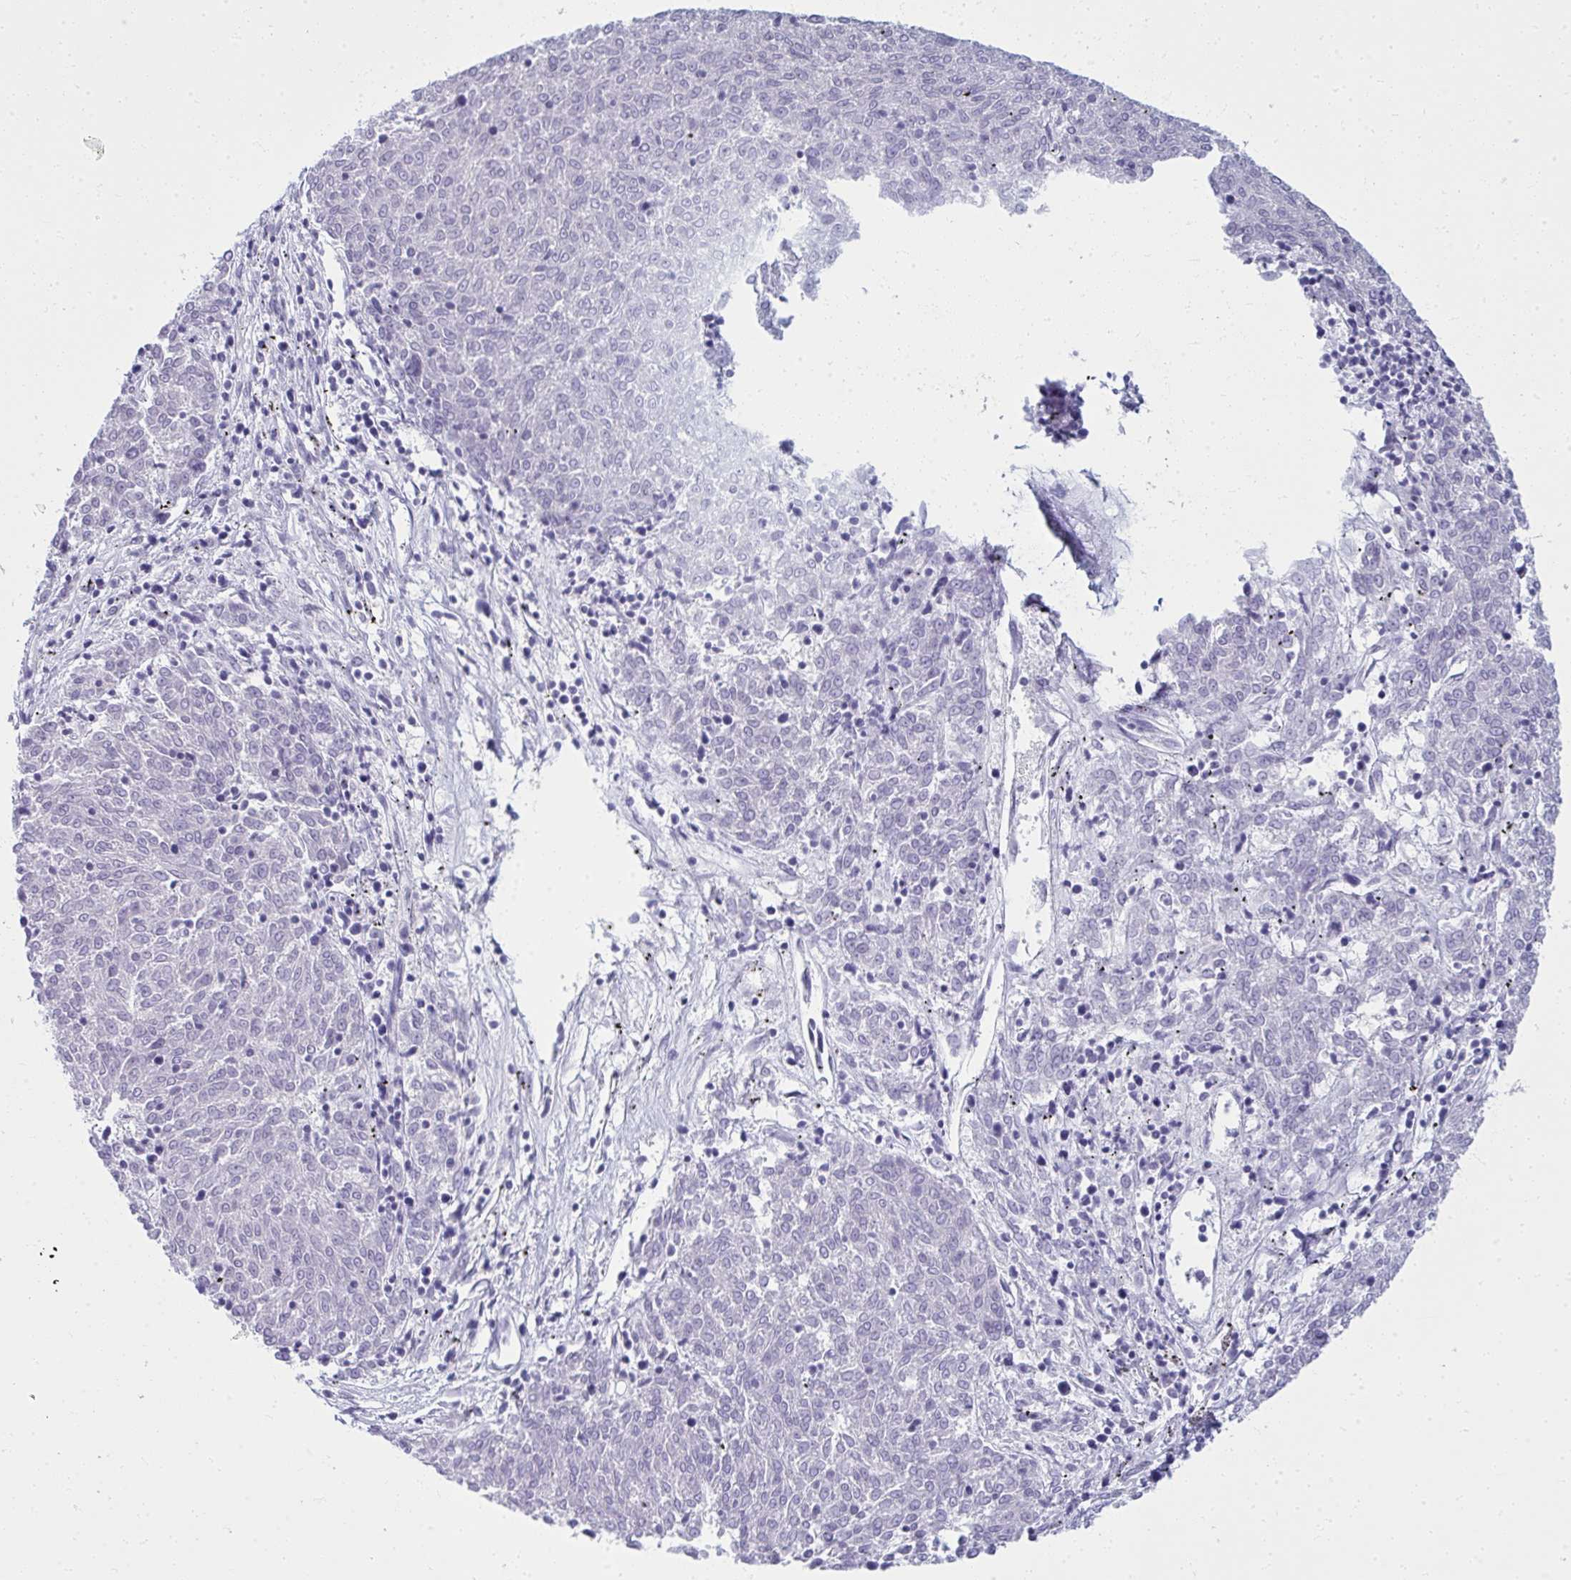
{"staining": {"intensity": "negative", "quantity": "none", "location": "none"}, "tissue": "melanoma", "cell_type": "Tumor cells", "image_type": "cancer", "snomed": [{"axis": "morphology", "description": "Malignant melanoma, NOS"}, {"axis": "topography", "description": "Skin"}], "caption": "Immunohistochemical staining of human malignant melanoma demonstrates no significant expression in tumor cells.", "gene": "QDPR", "patient": {"sex": "female", "age": 72}}